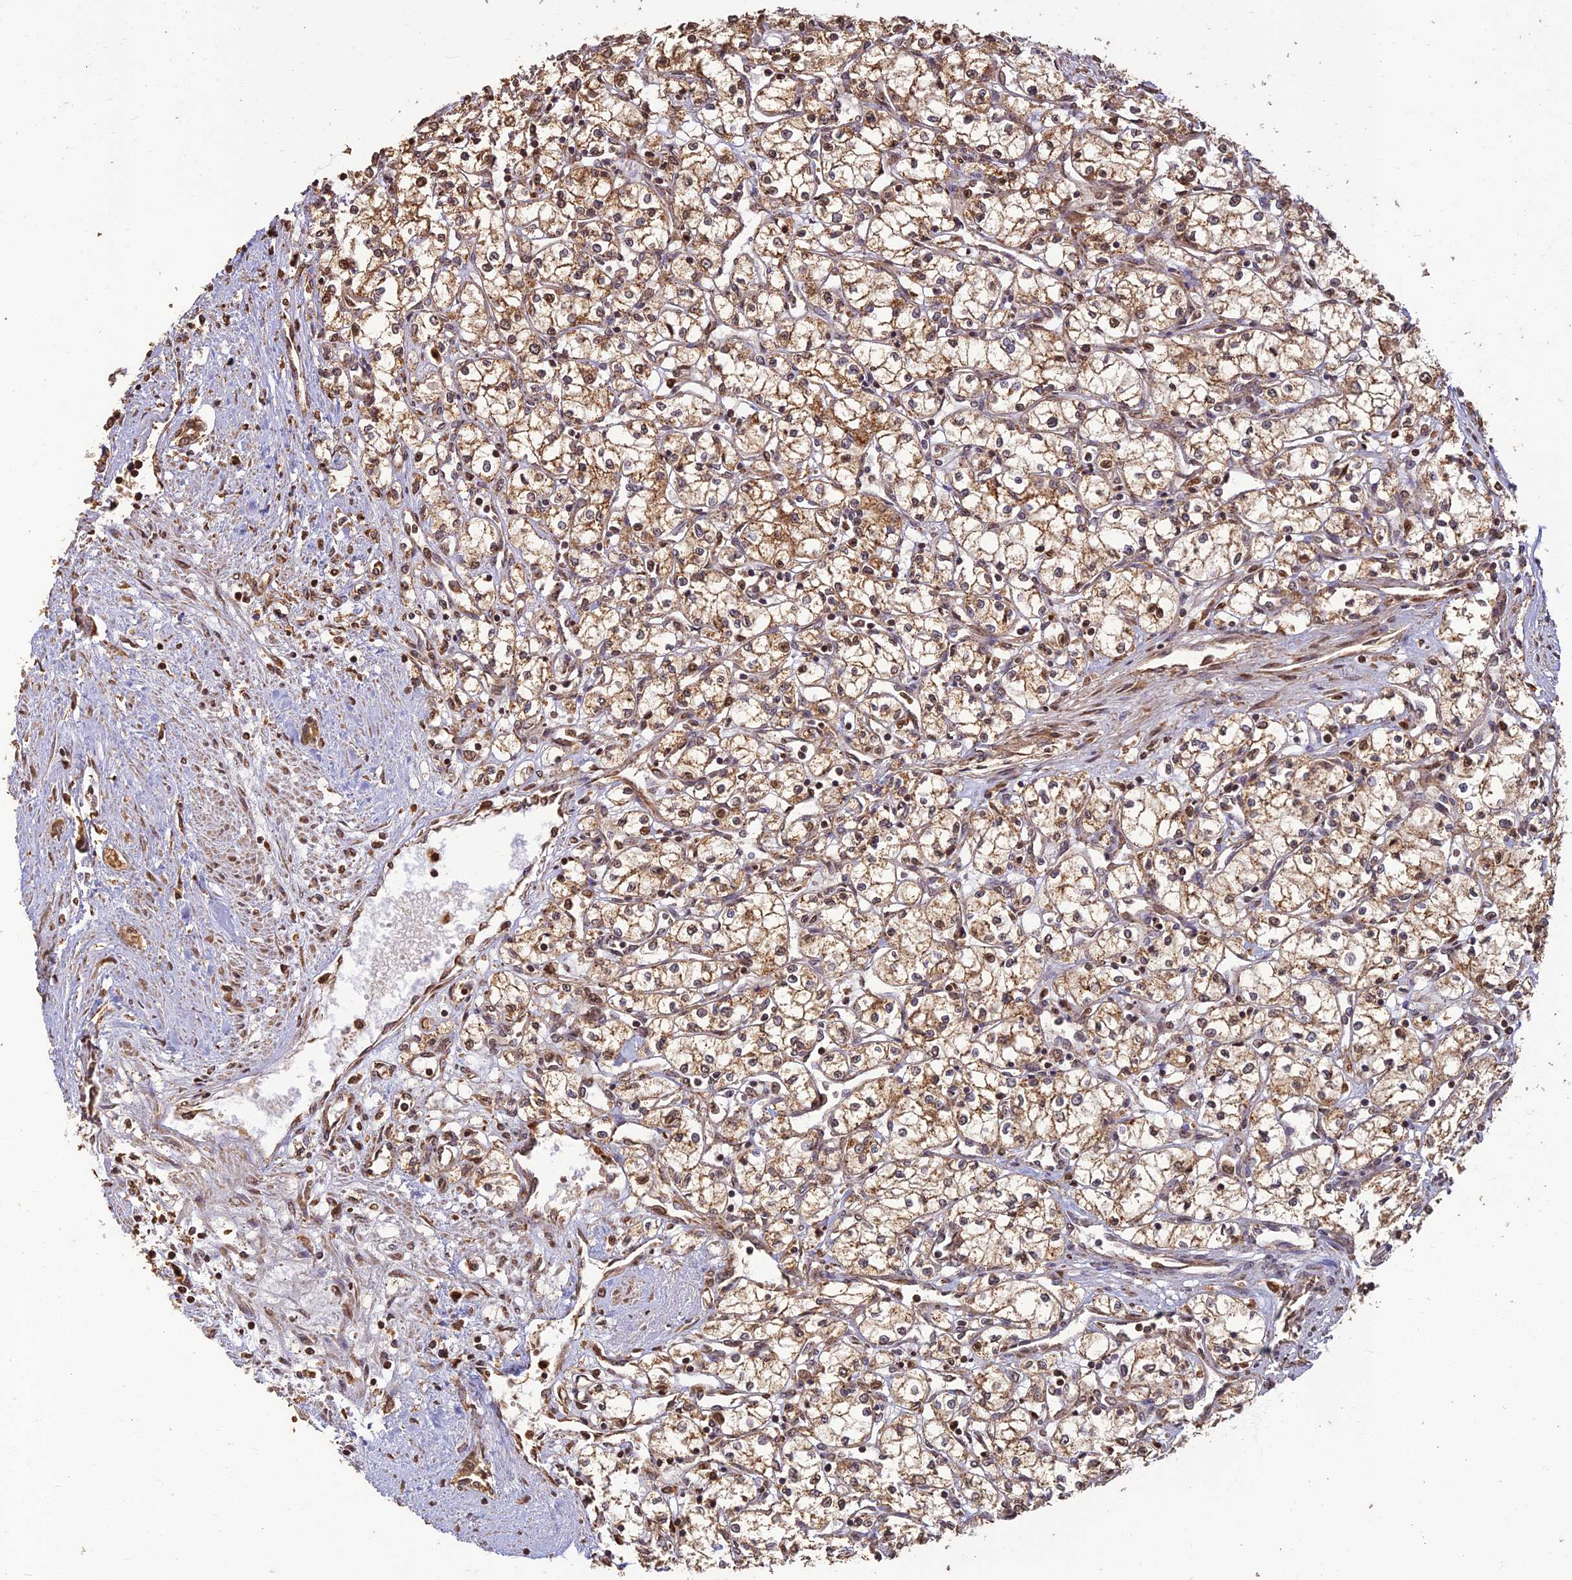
{"staining": {"intensity": "moderate", "quantity": ">75%", "location": "cytoplasmic/membranous"}, "tissue": "renal cancer", "cell_type": "Tumor cells", "image_type": "cancer", "snomed": [{"axis": "morphology", "description": "Adenocarcinoma, NOS"}, {"axis": "topography", "description": "Kidney"}], "caption": "Immunohistochemical staining of renal adenocarcinoma exhibits medium levels of moderate cytoplasmic/membranous protein expression in approximately >75% of tumor cells.", "gene": "CORO1C", "patient": {"sex": "male", "age": 59}}